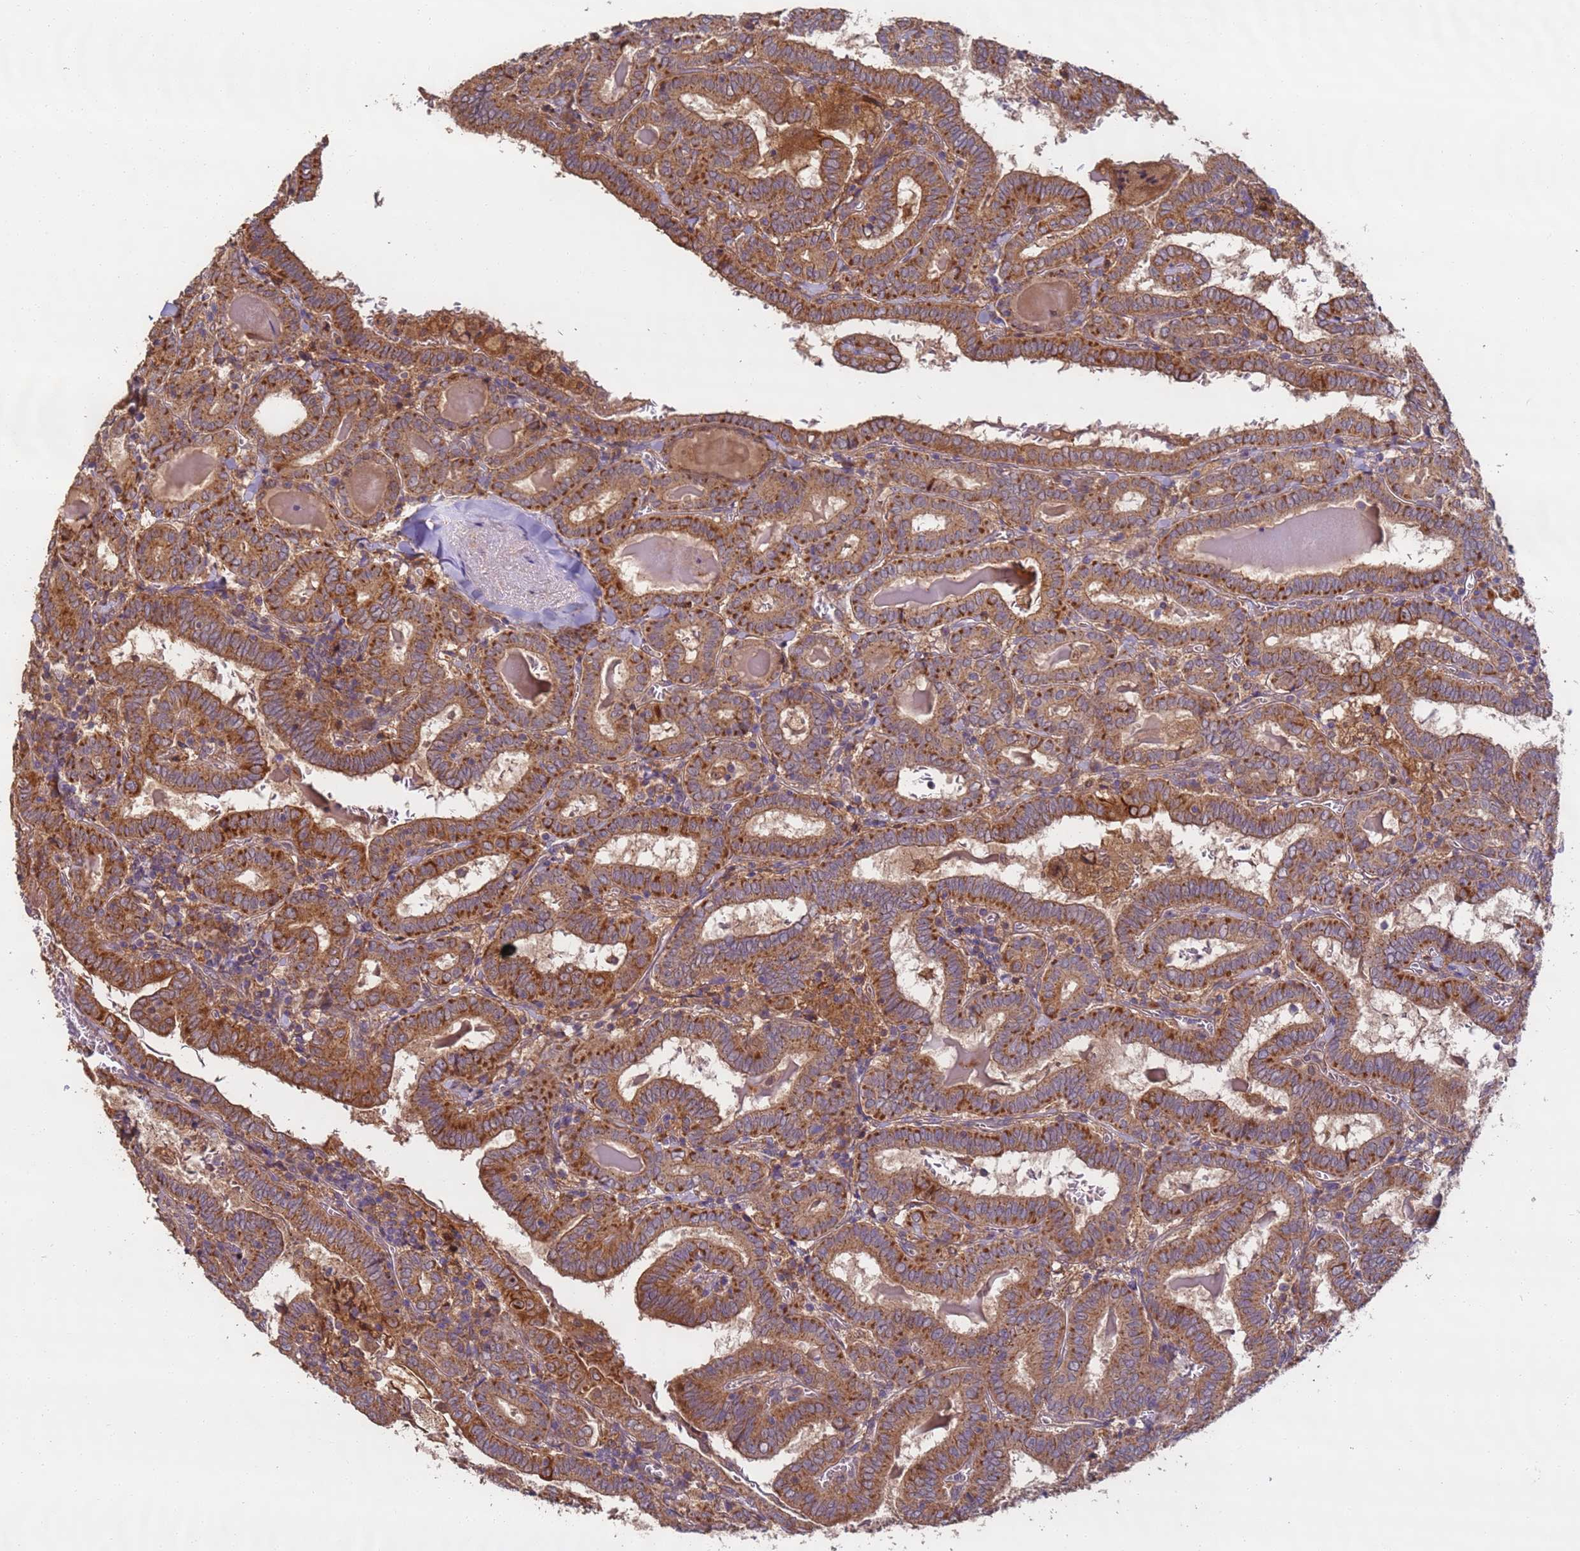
{"staining": {"intensity": "strong", "quantity": ">75%", "location": "cytoplasmic/membranous"}, "tissue": "thyroid cancer", "cell_type": "Tumor cells", "image_type": "cancer", "snomed": [{"axis": "morphology", "description": "Papillary adenocarcinoma, NOS"}, {"axis": "topography", "description": "Thyroid gland"}], "caption": "Thyroid papillary adenocarcinoma tissue shows strong cytoplasmic/membranous positivity in about >75% of tumor cells (Stains: DAB in brown, nuclei in blue, Microscopy: brightfield microscopy at high magnification).", "gene": "TIGAR", "patient": {"sex": "female", "age": 72}}